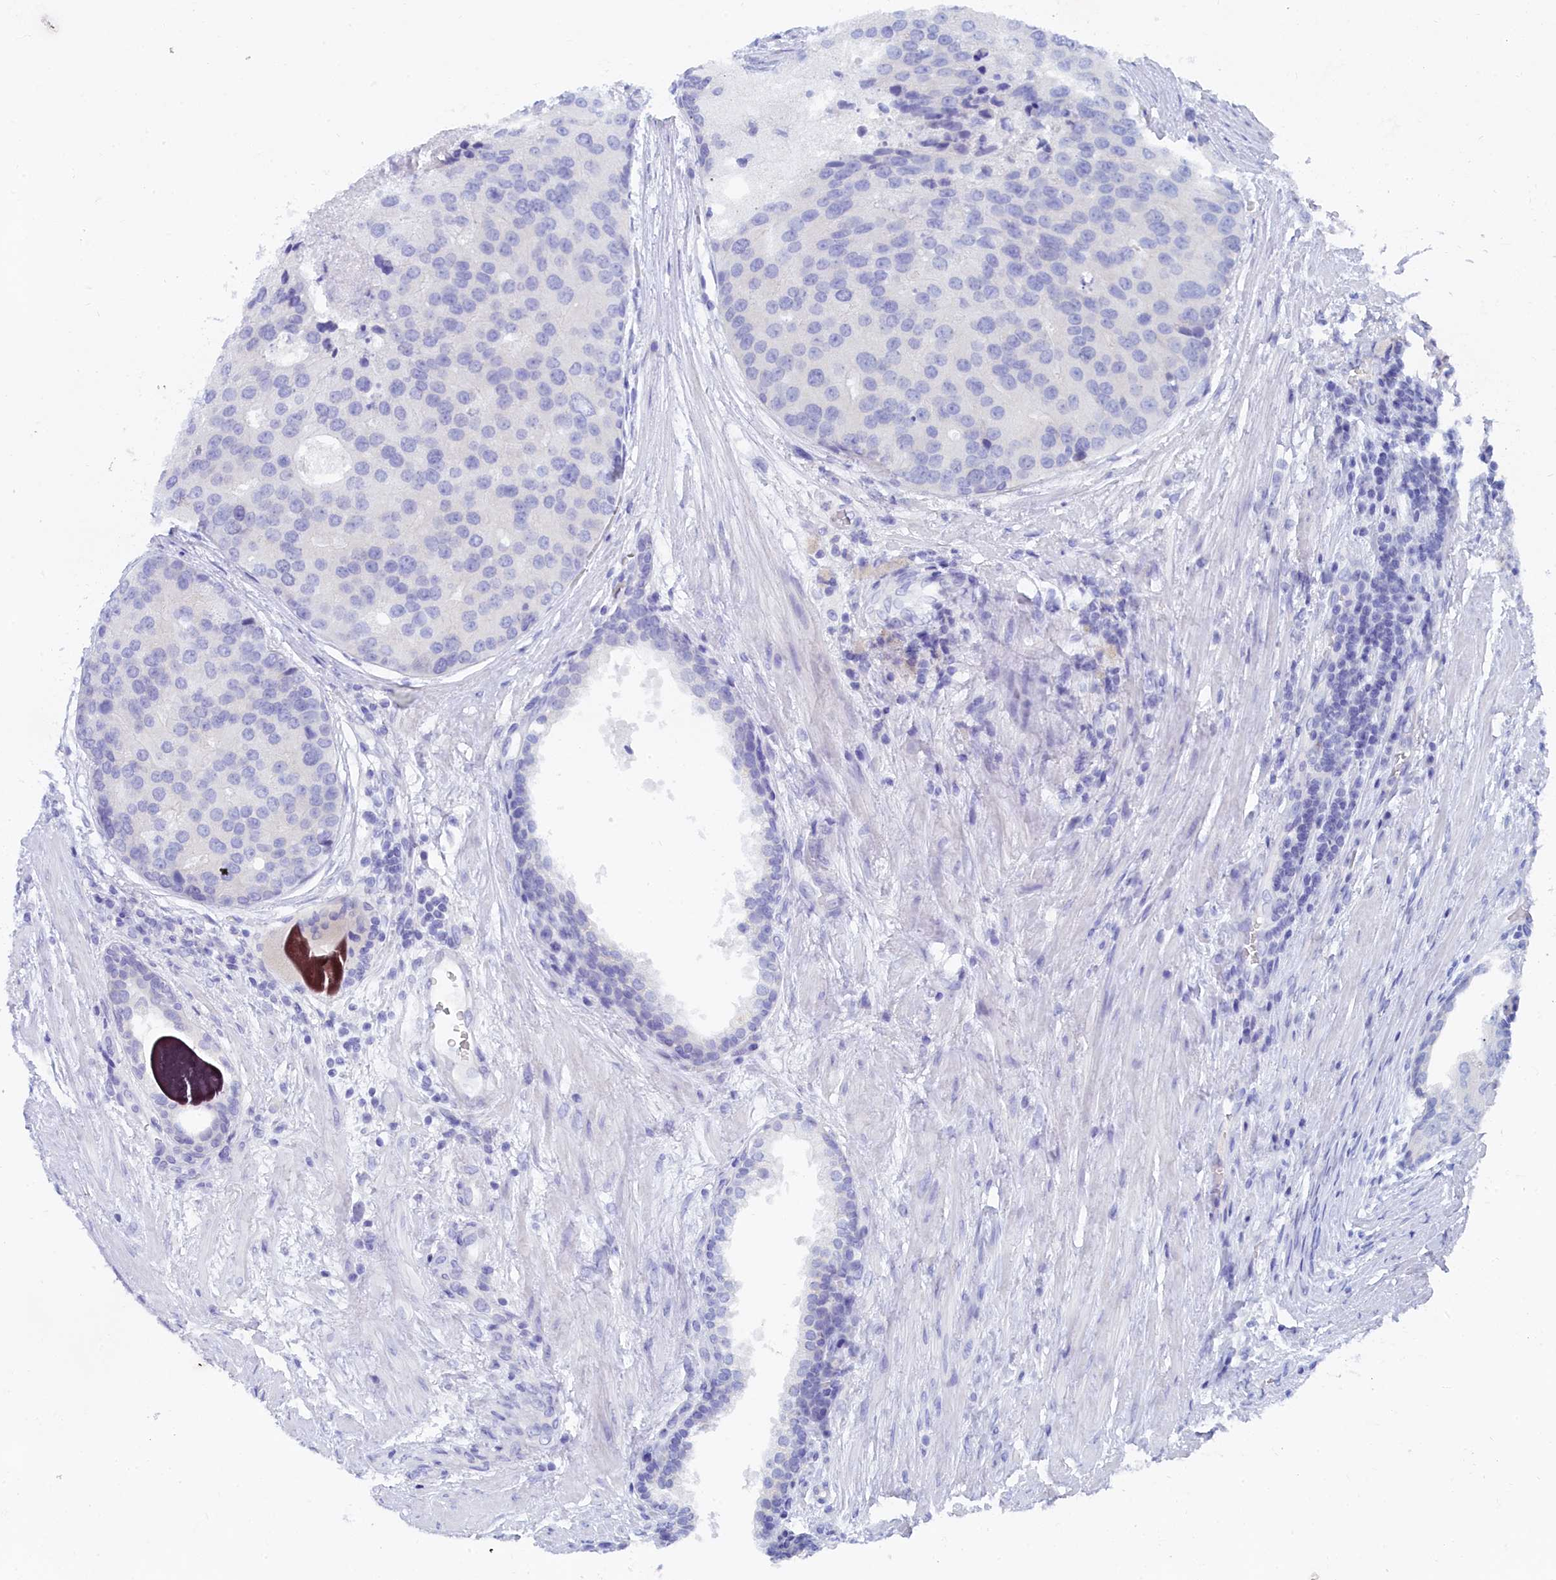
{"staining": {"intensity": "negative", "quantity": "none", "location": "none"}, "tissue": "prostate cancer", "cell_type": "Tumor cells", "image_type": "cancer", "snomed": [{"axis": "morphology", "description": "Adenocarcinoma, High grade"}, {"axis": "topography", "description": "Prostate"}], "caption": "This is an immunohistochemistry (IHC) histopathology image of human prostate adenocarcinoma (high-grade). There is no positivity in tumor cells.", "gene": "TRIM10", "patient": {"sex": "male", "age": 62}}